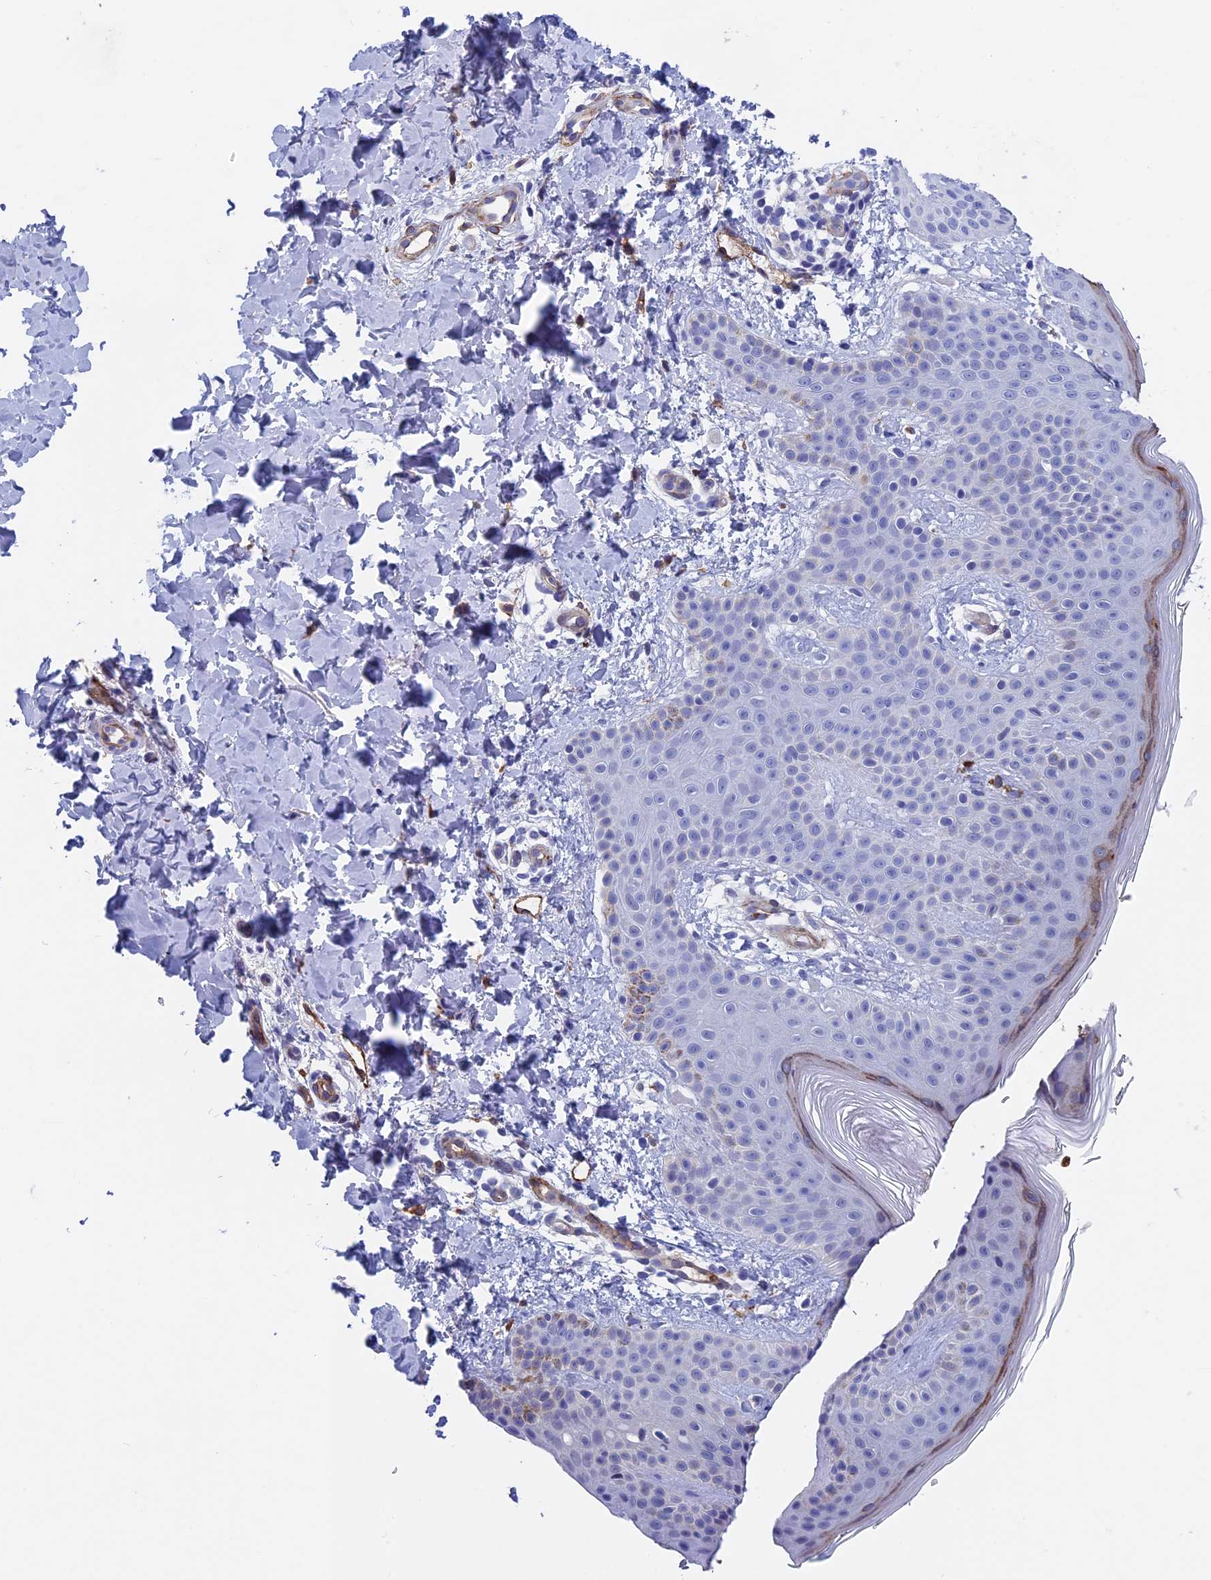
{"staining": {"intensity": "negative", "quantity": "none", "location": "none"}, "tissue": "skin", "cell_type": "Fibroblasts", "image_type": "normal", "snomed": [{"axis": "morphology", "description": "Normal tissue, NOS"}, {"axis": "topography", "description": "Skin"}], "caption": "Fibroblasts are negative for protein expression in unremarkable human skin. (DAB (3,3'-diaminobenzidine) IHC, high magnification).", "gene": "INSYN1", "patient": {"sex": "male", "age": 36}}